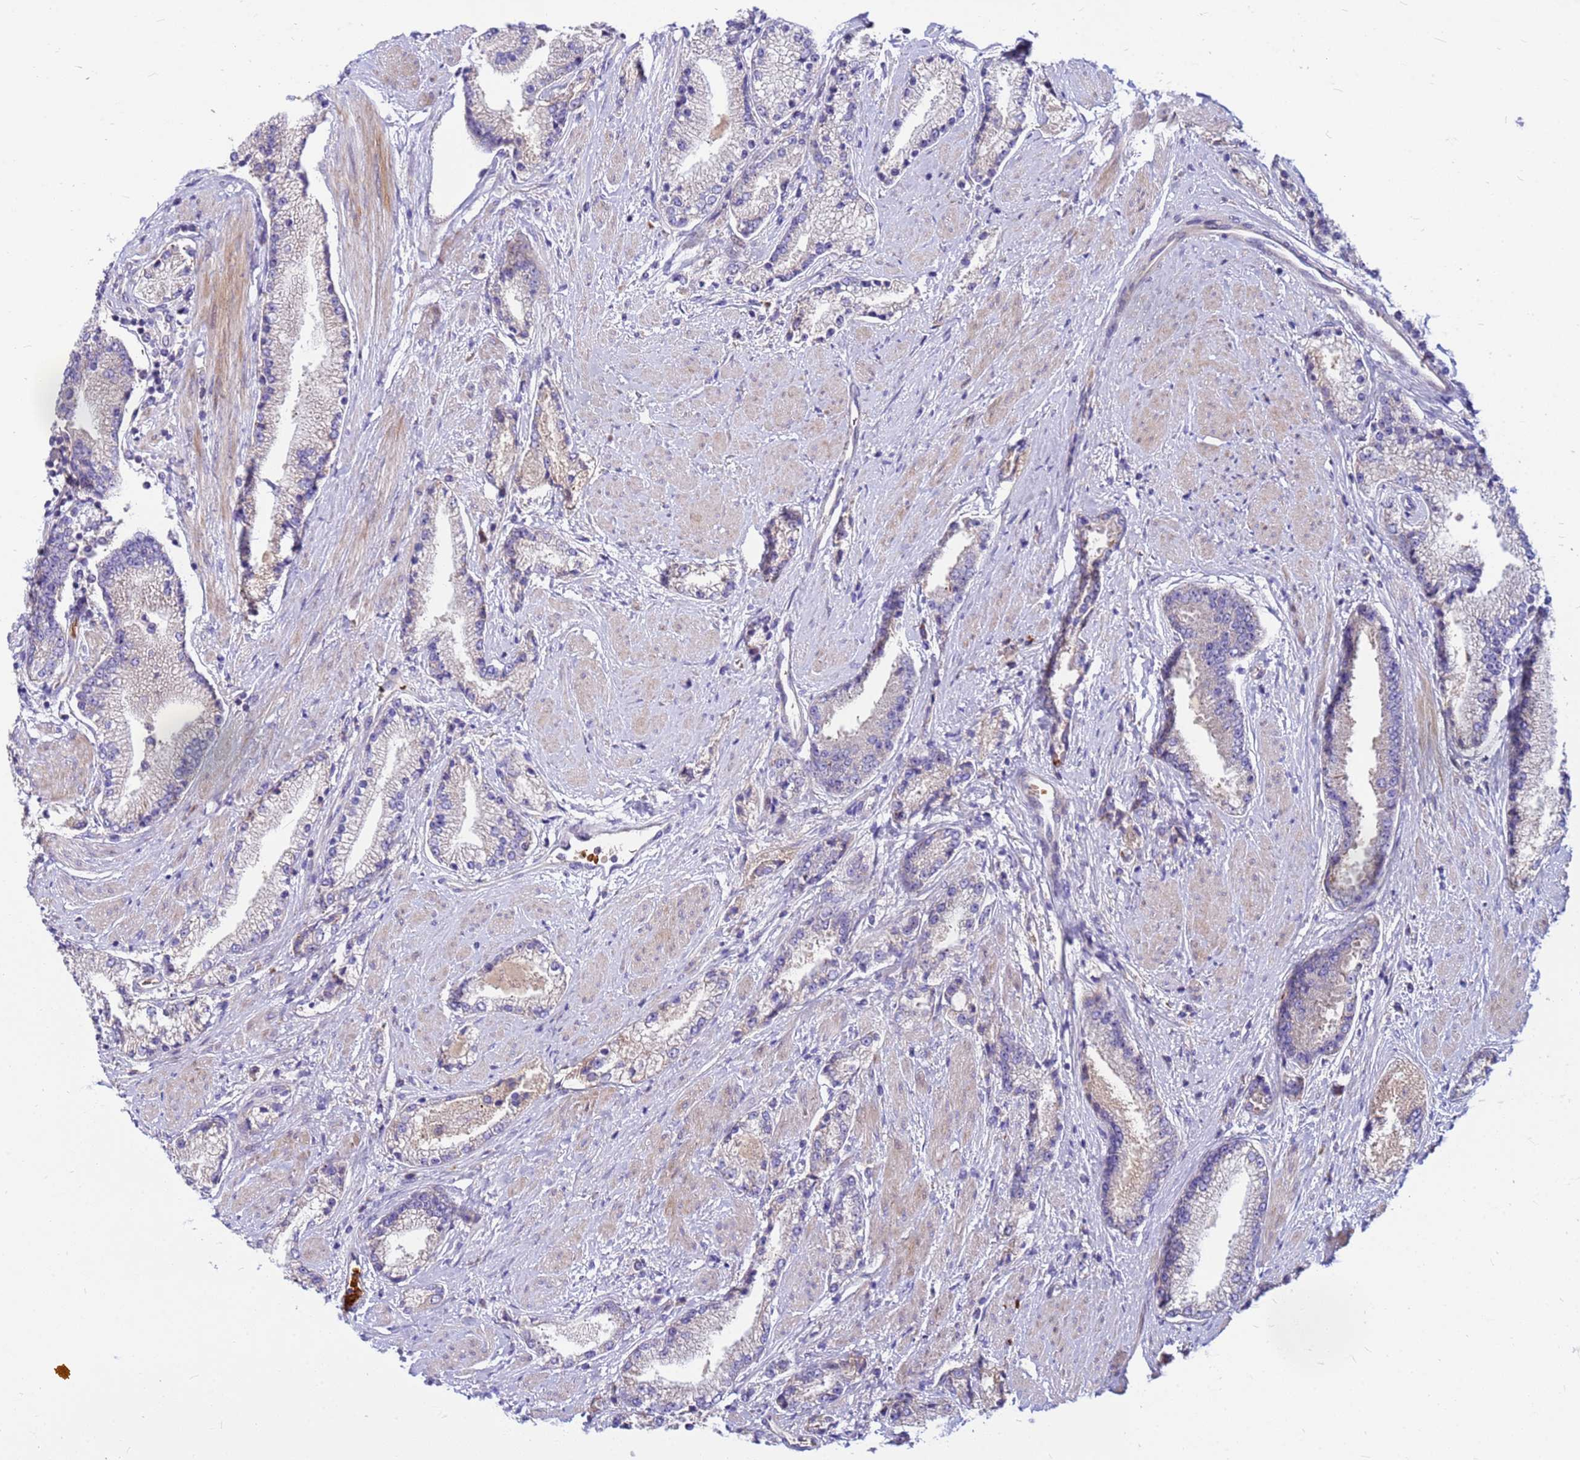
{"staining": {"intensity": "negative", "quantity": "none", "location": "none"}, "tissue": "prostate cancer", "cell_type": "Tumor cells", "image_type": "cancer", "snomed": [{"axis": "morphology", "description": "Adenocarcinoma, High grade"}, {"axis": "topography", "description": "Prostate"}], "caption": "Tumor cells are negative for protein expression in human prostate cancer. (Immunohistochemistry, brightfield microscopy, high magnification).", "gene": "ZNF669", "patient": {"sex": "male", "age": 67}}